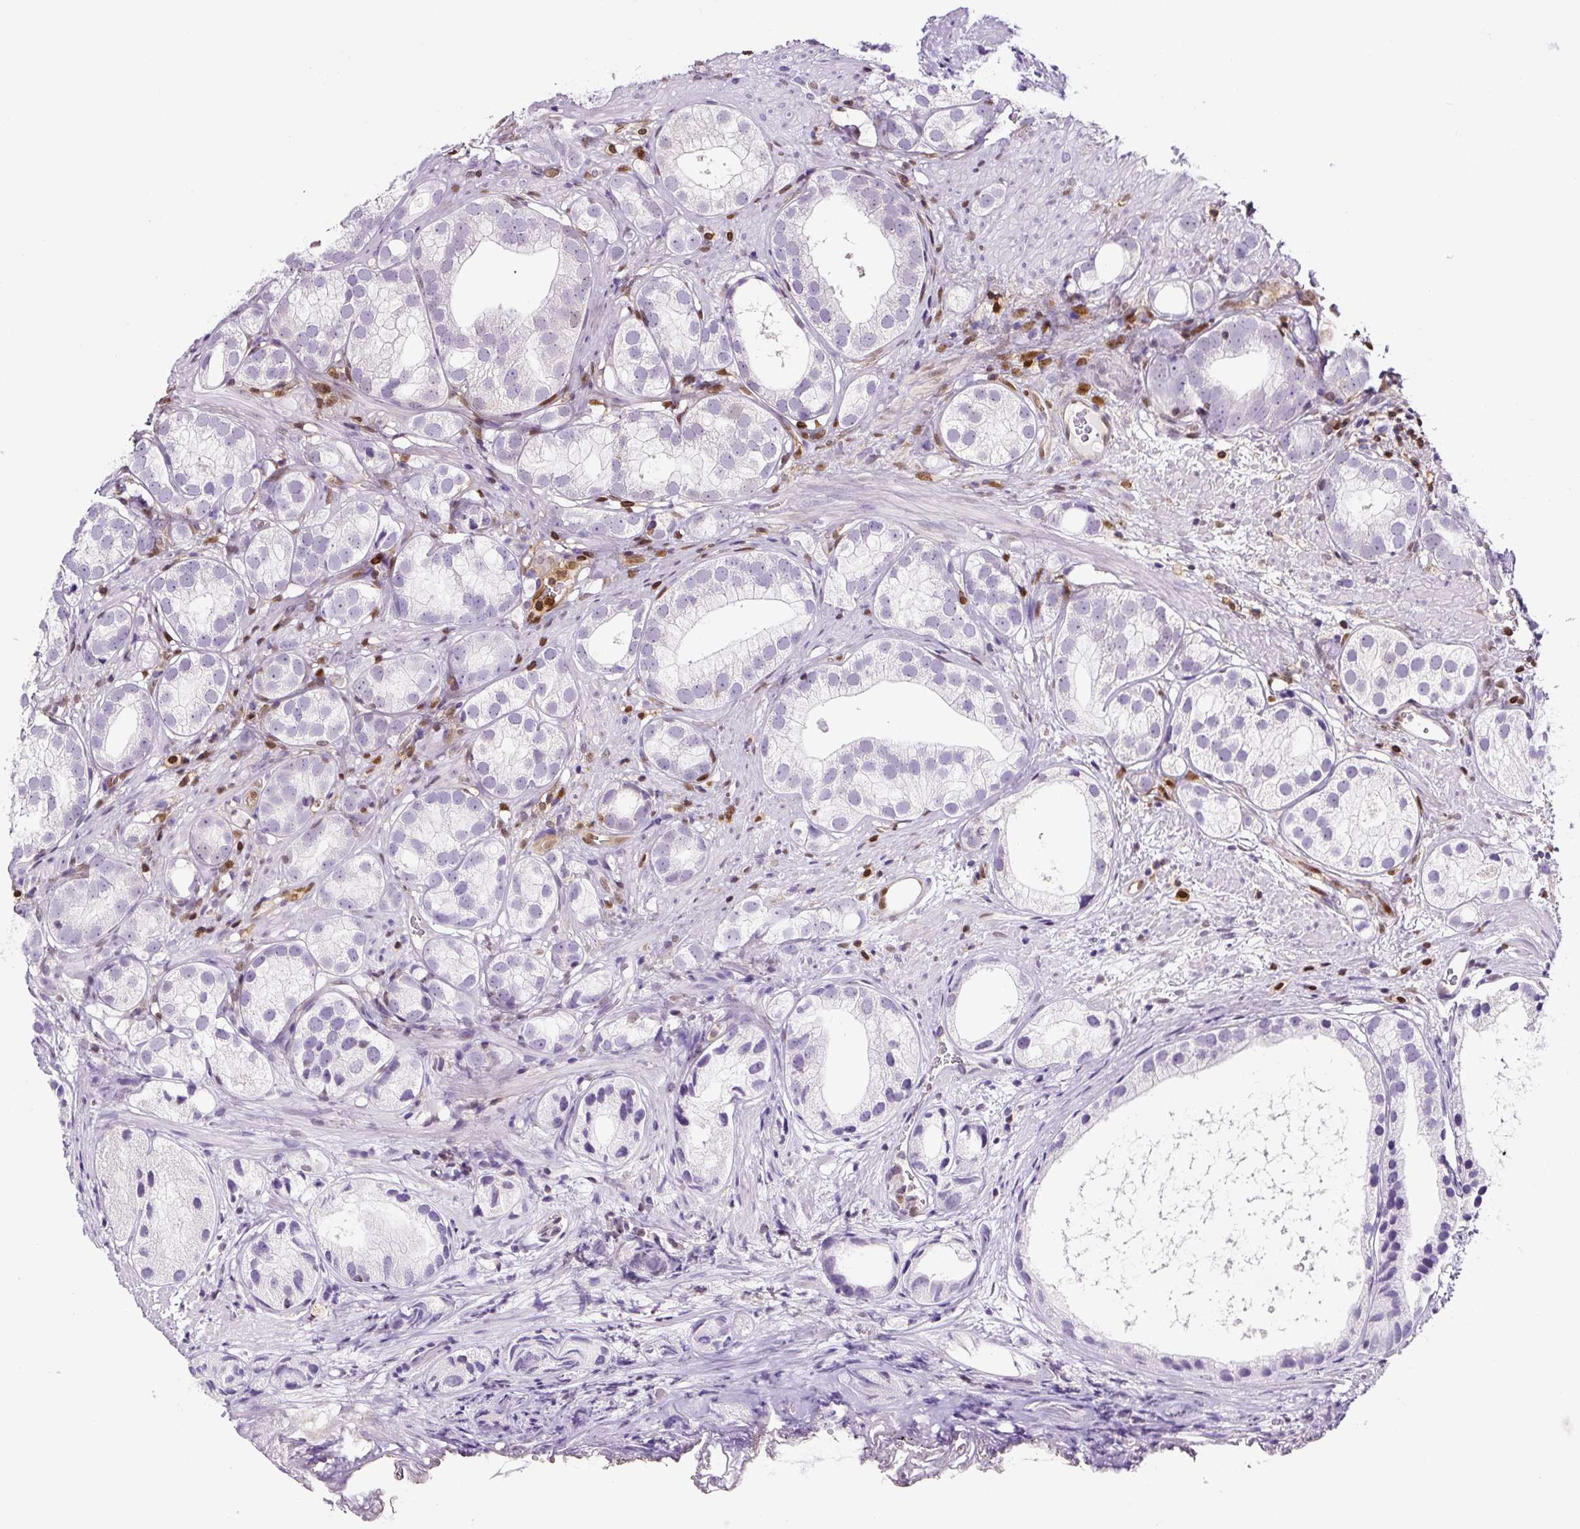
{"staining": {"intensity": "negative", "quantity": "none", "location": "none"}, "tissue": "prostate cancer", "cell_type": "Tumor cells", "image_type": "cancer", "snomed": [{"axis": "morphology", "description": "Adenocarcinoma, High grade"}, {"axis": "topography", "description": "Prostate"}], "caption": "This micrograph is of prostate cancer (high-grade adenocarcinoma) stained with immunohistochemistry to label a protein in brown with the nuclei are counter-stained blue. There is no staining in tumor cells. (DAB (3,3'-diaminobenzidine) IHC visualized using brightfield microscopy, high magnification).", "gene": "ANXA1", "patient": {"sex": "male", "age": 82}}